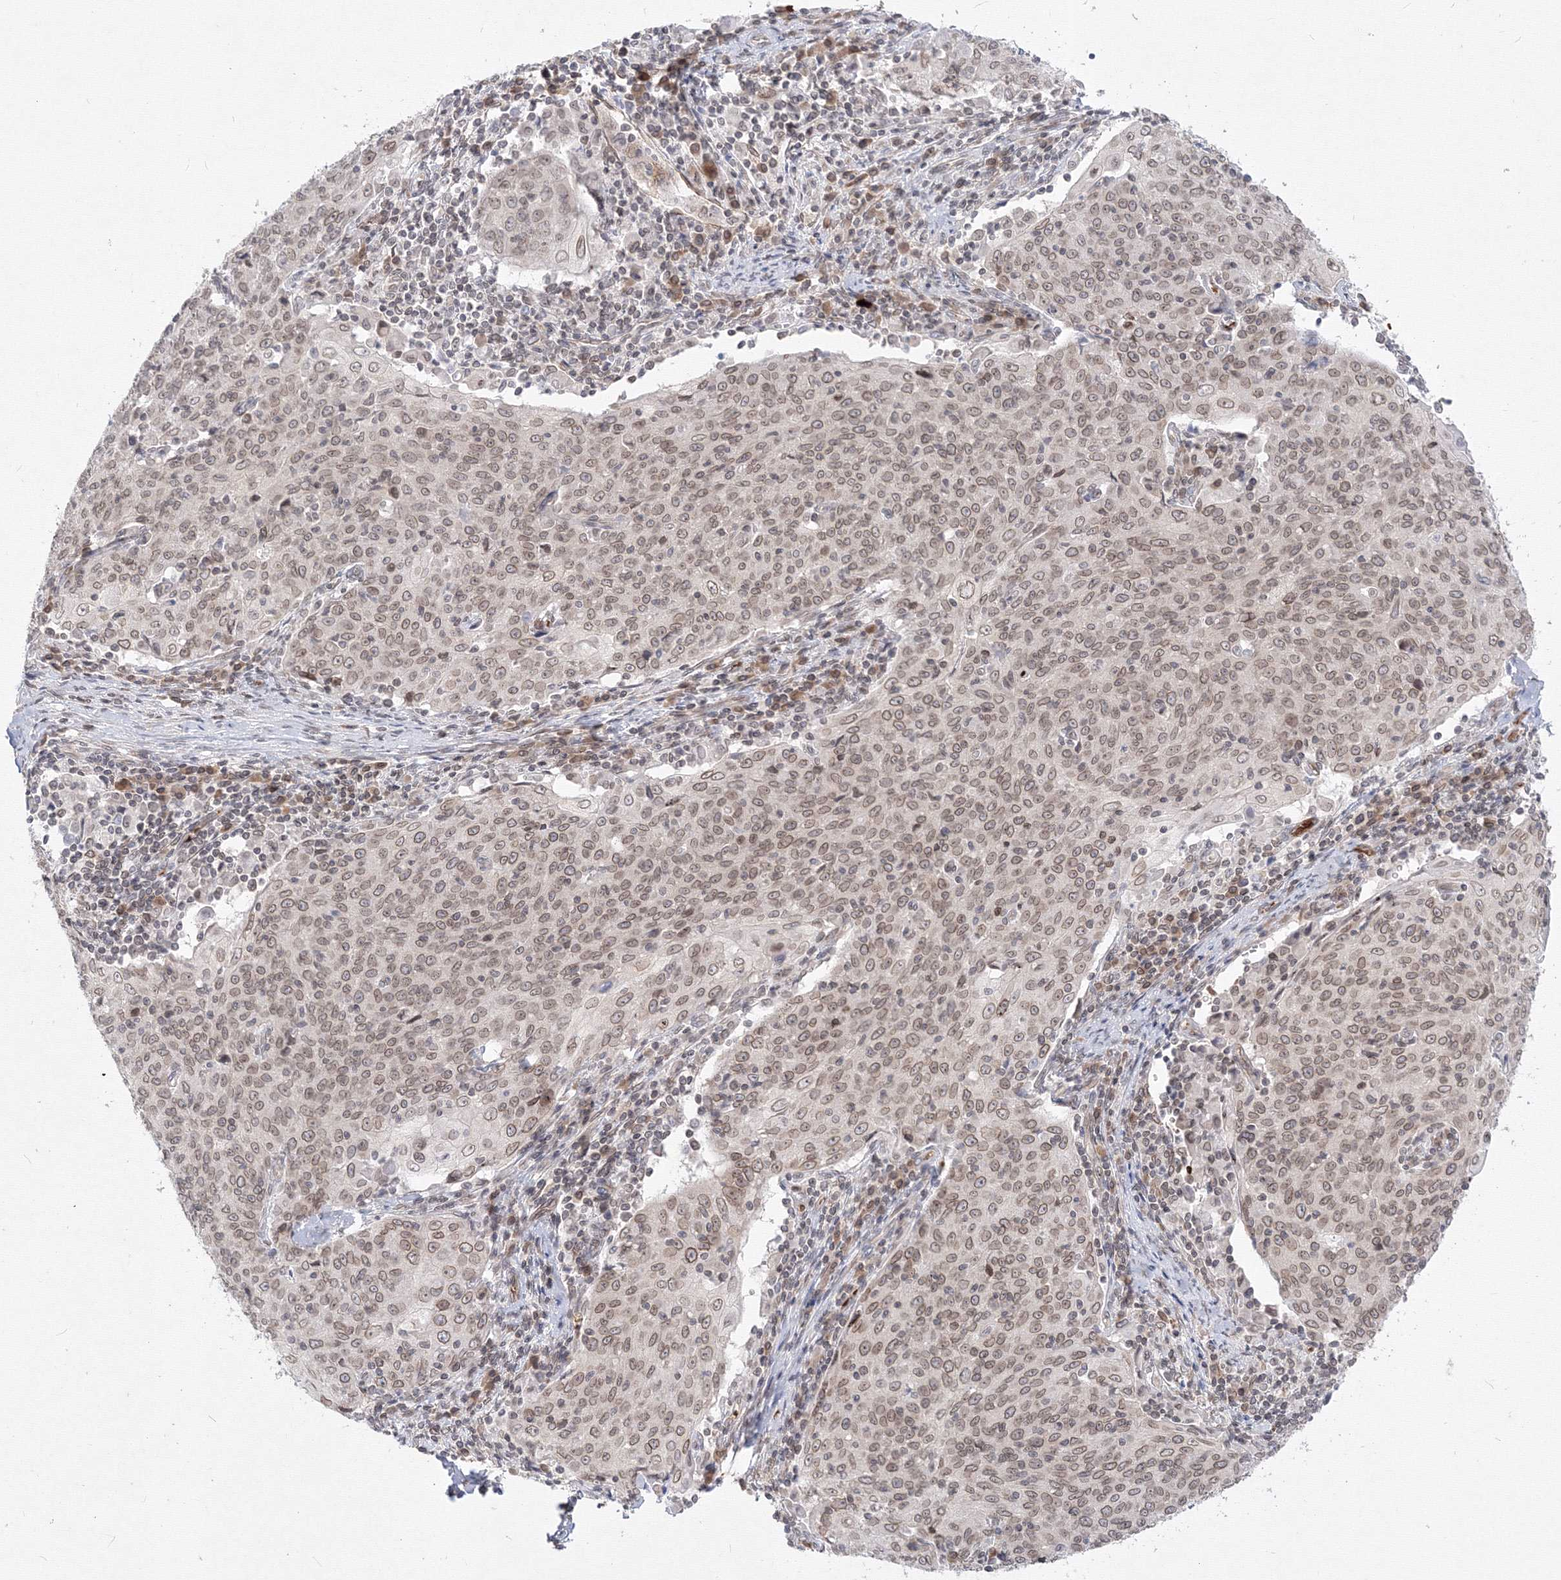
{"staining": {"intensity": "moderate", "quantity": ">75%", "location": "cytoplasmic/membranous,nuclear"}, "tissue": "cervical cancer", "cell_type": "Tumor cells", "image_type": "cancer", "snomed": [{"axis": "morphology", "description": "Squamous cell carcinoma, NOS"}, {"axis": "topography", "description": "Cervix"}], "caption": "IHC staining of cervical cancer, which reveals medium levels of moderate cytoplasmic/membranous and nuclear positivity in approximately >75% of tumor cells indicating moderate cytoplasmic/membranous and nuclear protein positivity. The staining was performed using DAB (brown) for protein detection and nuclei were counterstained in hematoxylin (blue).", "gene": "DNAJB2", "patient": {"sex": "female", "age": 48}}